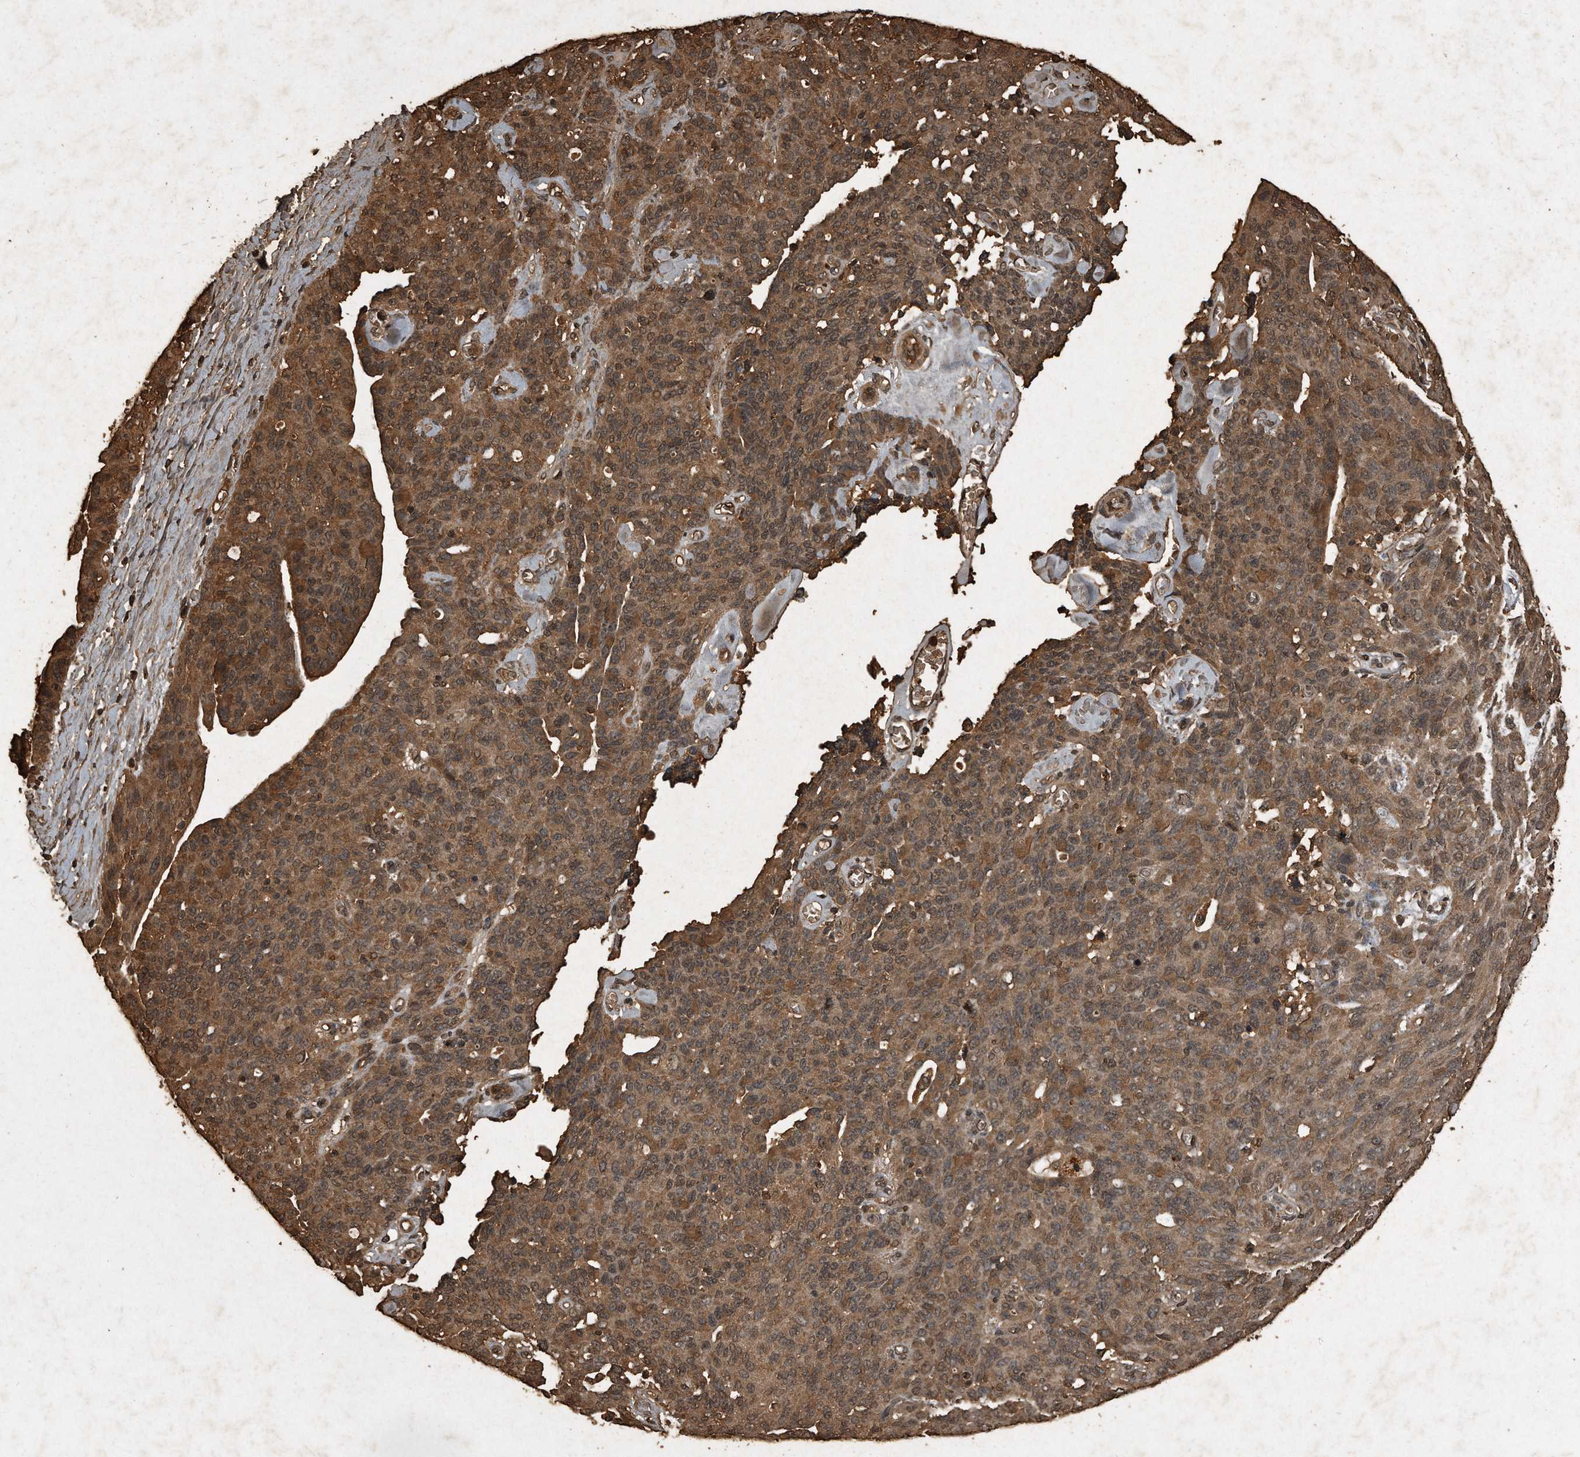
{"staining": {"intensity": "moderate", "quantity": ">75%", "location": "cytoplasmic/membranous"}, "tissue": "ovarian cancer", "cell_type": "Tumor cells", "image_type": "cancer", "snomed": [{"axis": "morphology", "description": "Carcinoma, endometroid"}, {"axis": "topography", "description": "Ovary"}], "caption": "Immunohistochemistry micrograph of human endometroid carcinoma (ovarian) stained for a protein (brown), which reveals medium levels of moderate cytoplasmic/membranous staining in approximately >75% of tumor cells.", "gene": "CFLAR", "patient": {"sex": "female", "age": 60}}